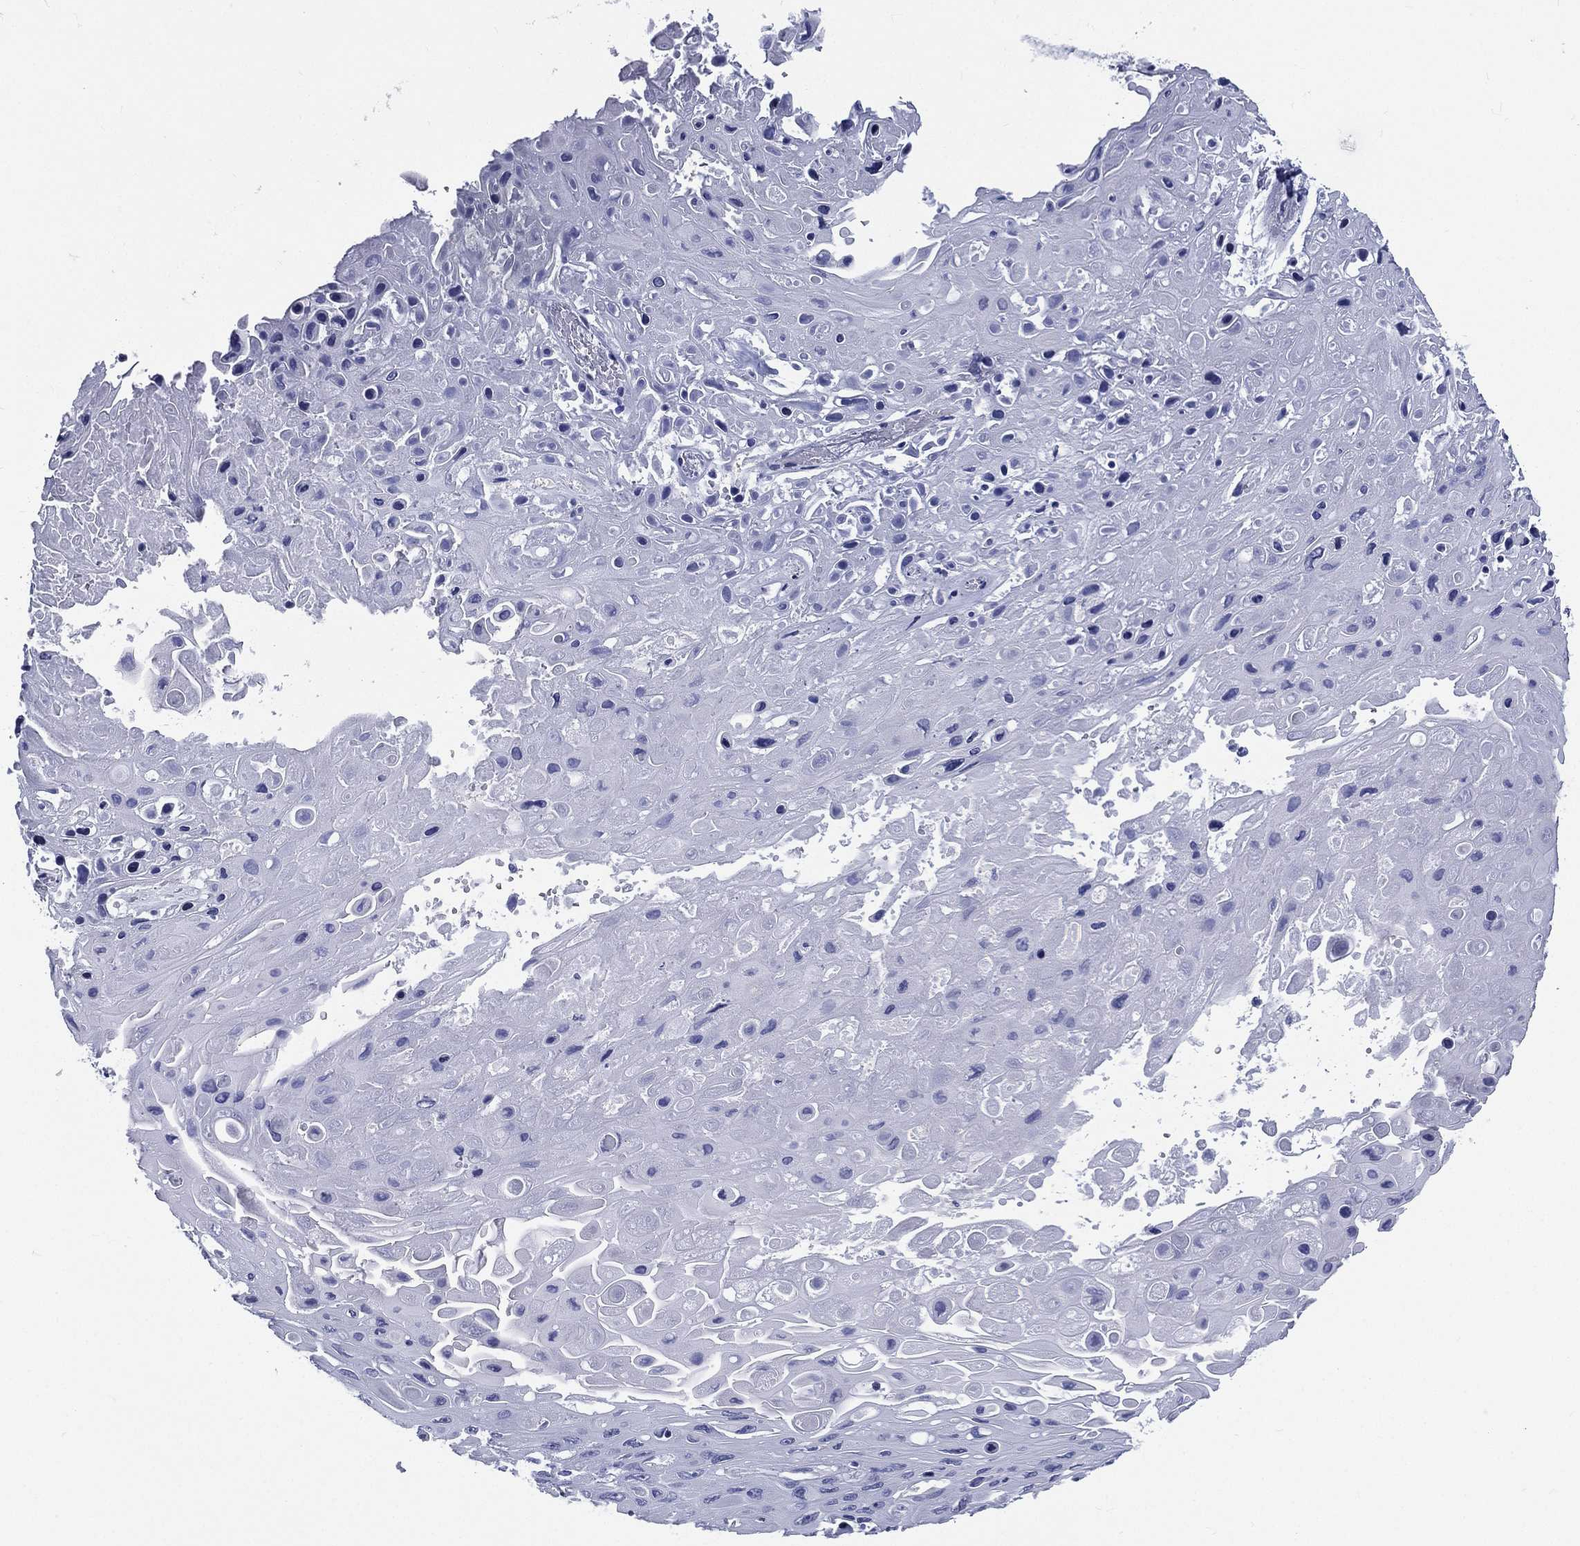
{"staining": {"intensity": "negative", "quantity": "none", "location": "none"}, "tissue": "skin cancer", "cell_type": "Tumor cells", "image_type": "cancer", "snomed": [{"axis": "morphology", "description": "Squamous cell carcinoma, NOS"}, {"axis": "topography", "description": "Skin"}], "caption": "The image shows no significant staining in tumor cells of squamous cell carcinoma (skin).", "gene": "DPYS", "patient": {"sex": "male", "age": 82}}